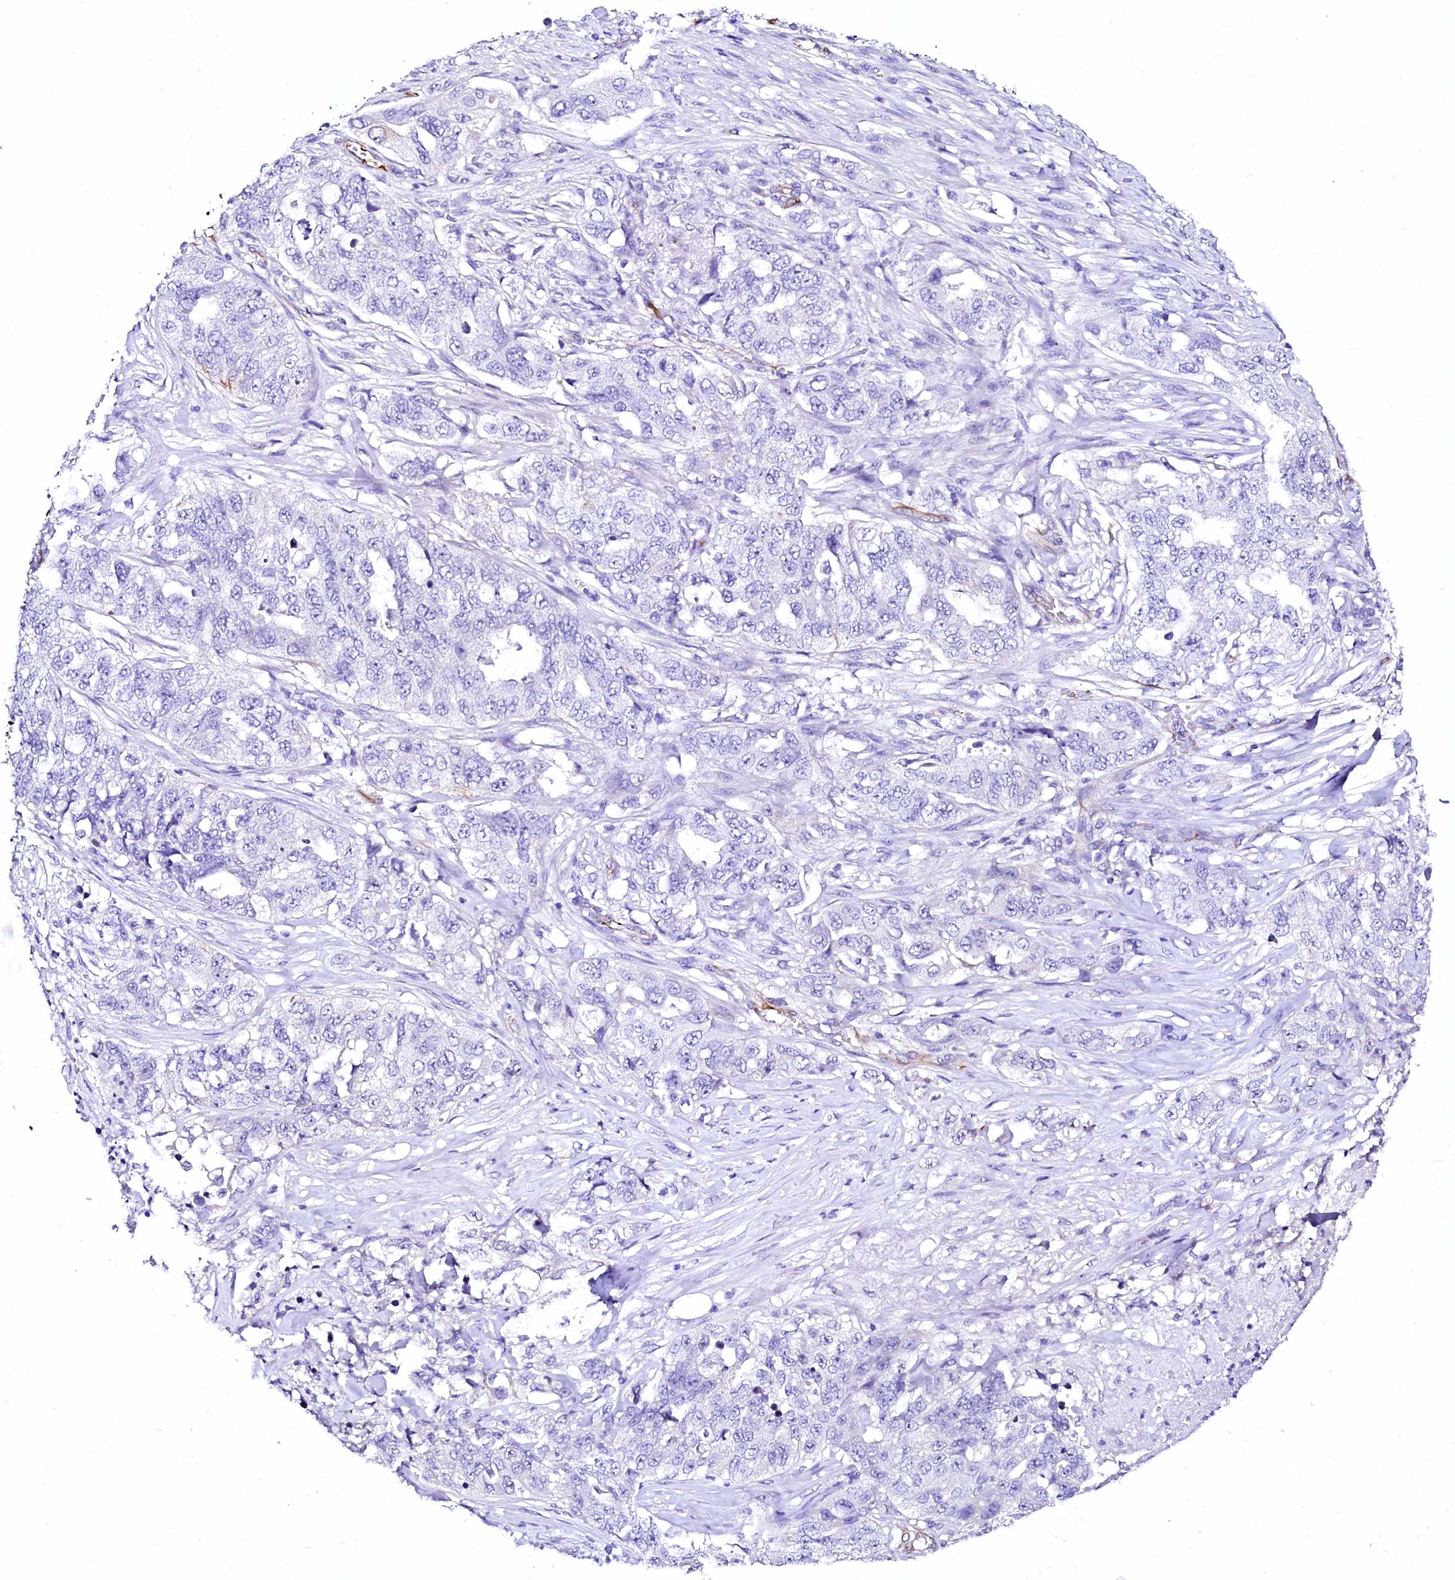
{"staining": {"intensity": "negative", "quantity": "none", "location": "none"}, "tissue": "lung cancer", "cell_type": "Tumor cells", "image_type": "cancer", "snomed": [{"axis": "morphology", "description": "Adenocarcinoma, NOS"}, {"axis": "topography", "description": "Lung"}], "caption": "Tumor cells are negative for protein expression in human adenocarcinoma (lung). The staining is performed using DAB (3,3'-diaminobenzidine) brown chromogen with nuclei counter-stained in using hematoxylin.", "gene": "SFR1", "patient": {"sex": "female", "age": 51}}